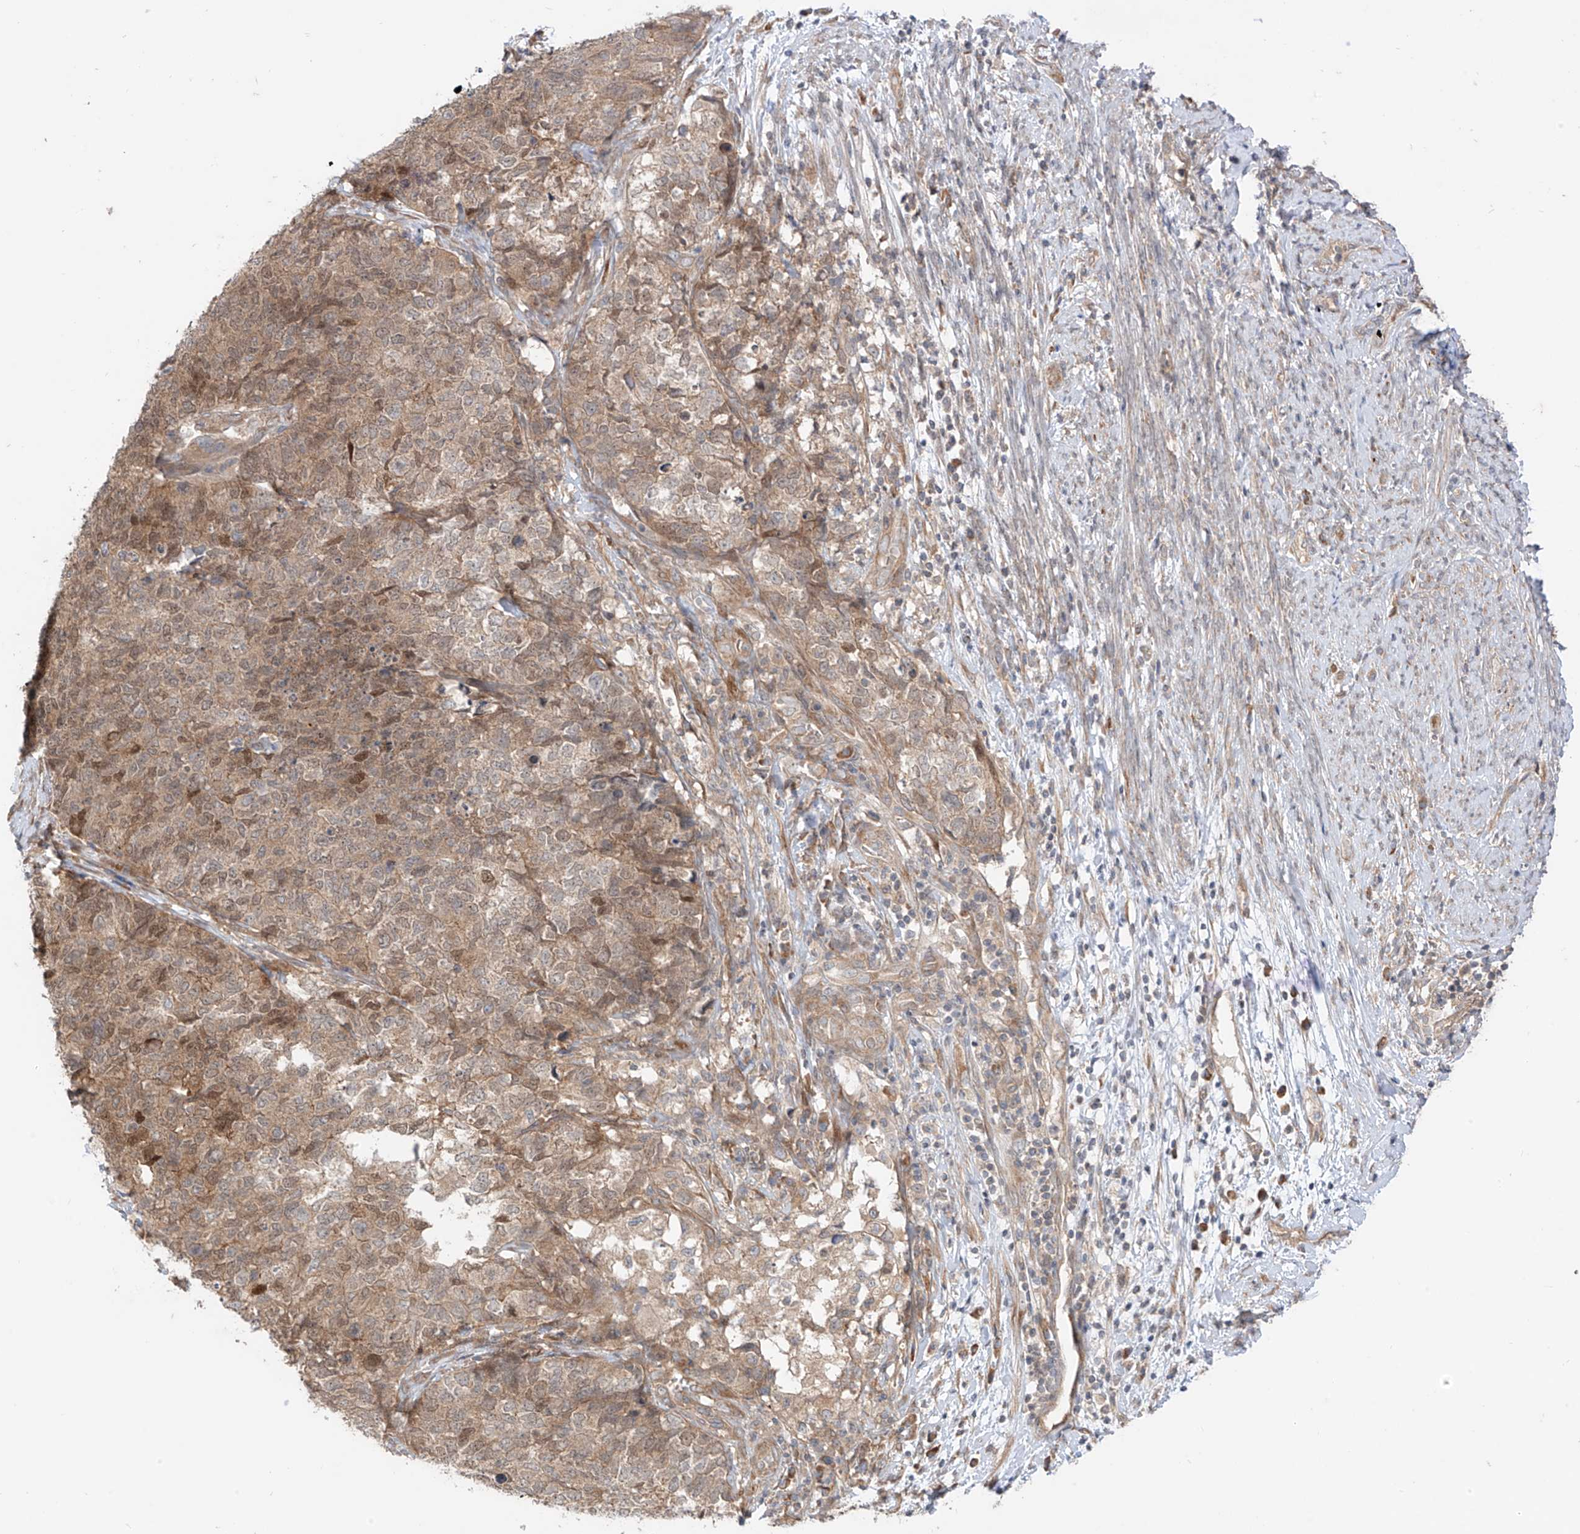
{"staining": {"intensity": "moderate", "quantity": ">75%", "location": "cytoplasmic/membranous,nuclear"}, "tissue": "cervical cancer", "cell_type": "Tumor cells", "image_type": "cancer", "snomed": [{"axis": "morphology", "description": "Squamous cell carcinoma, NOS"}, {"axis": "topography", "description": "Cervix"}], "caption": "Immunohistochemical staining of human cervical cancer (squamous cell carcinoma) exhibits medium levels of moderate cytoplasmic/membranous and nuclear protein positivity in about >75% of tumor cells.", "gene": "MTUS2", "patient": {"sex": "female", "age": 63}}